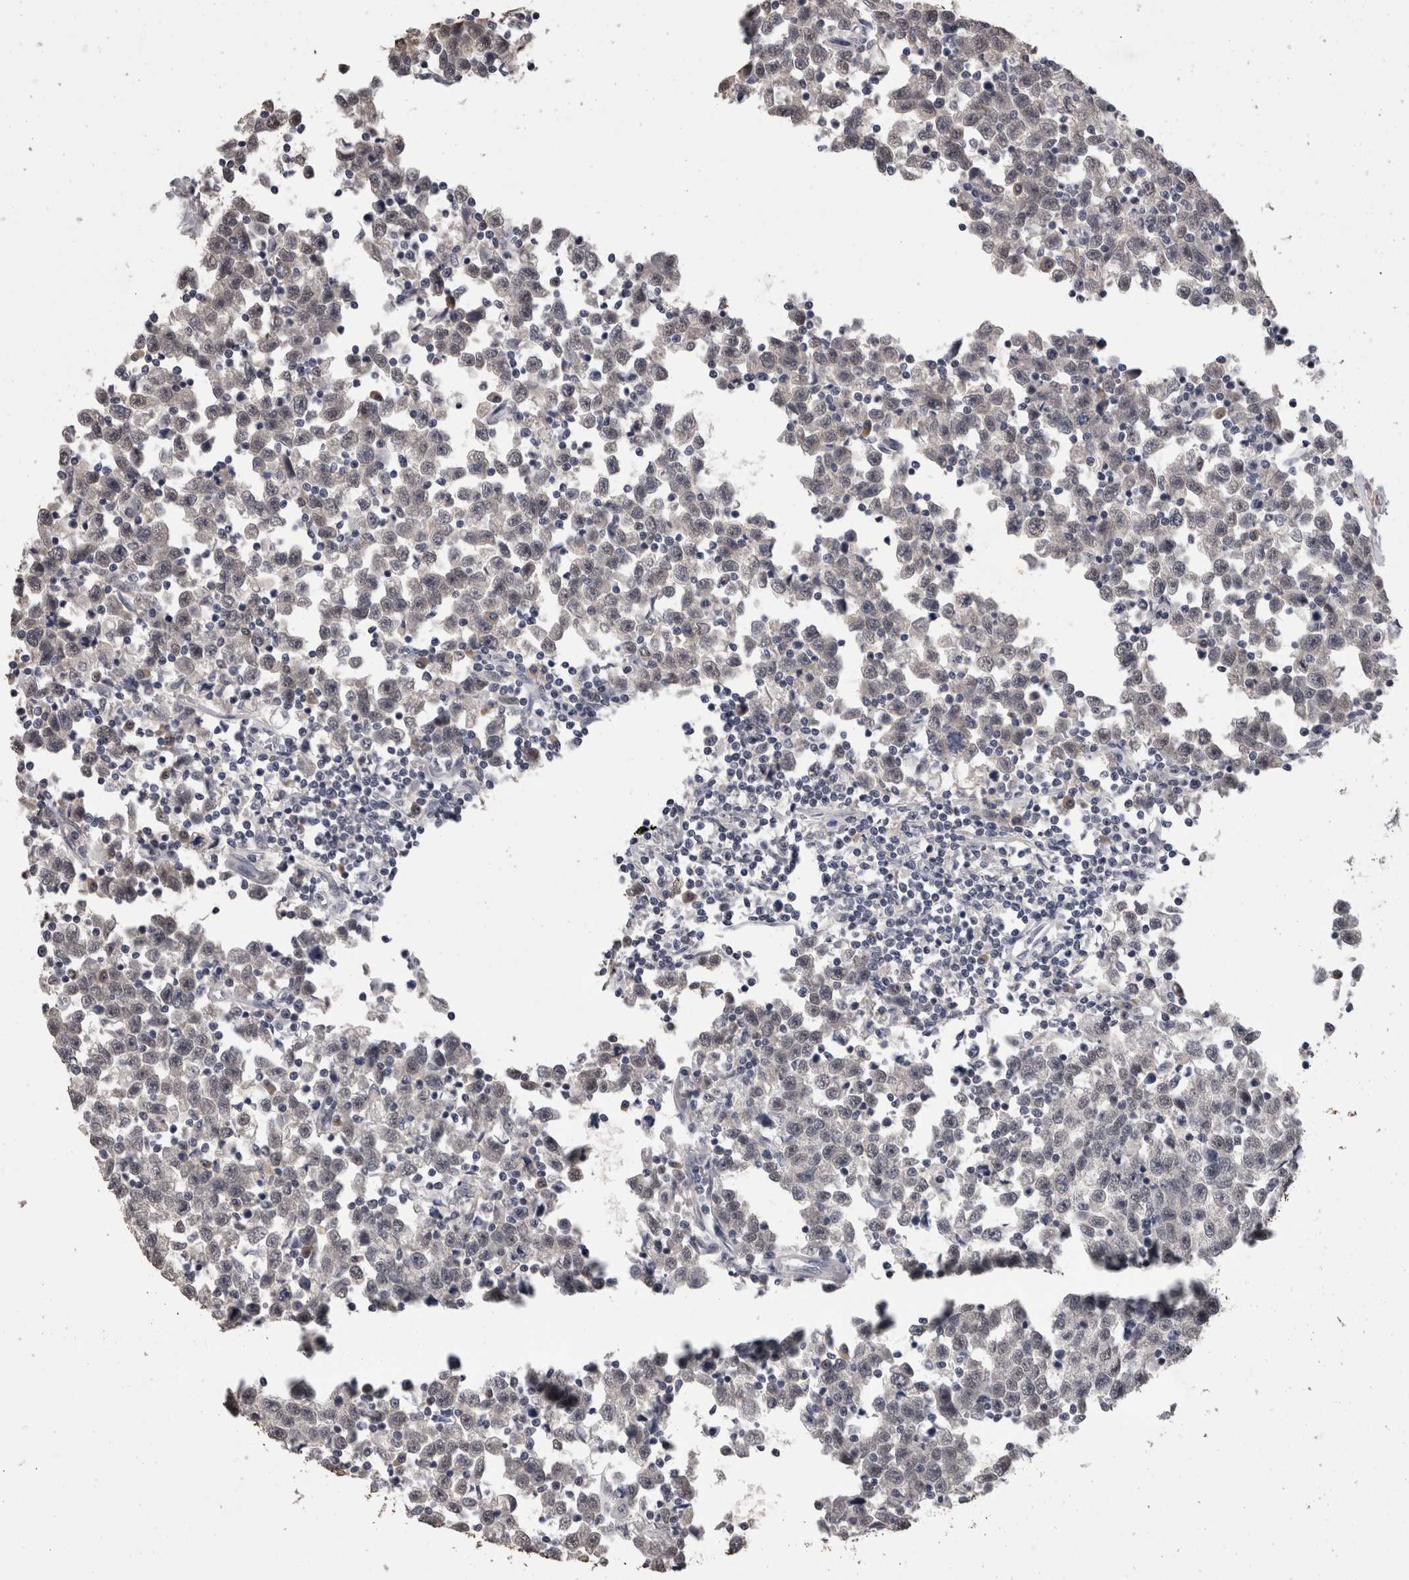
{"staining": {"intensity": "weak", "quantity": ">75%", "location": "nuclear"}, "tissue": "testis cancer", "cell_type": "Tumor cells", "image_type": "cancer", "snomed": [{"axis": "morphology", "description": "Seminoma, NOS"}, {"axis": "topography", "description": "Testis"}], "caption": "Immunohistochemical staining of seminoma (testis) displays low levels of weak nuclear protein staining in approximately >75% of tumor cells.", "gene": "DDX17", "patient": {"sex": "male", "age": 43}}